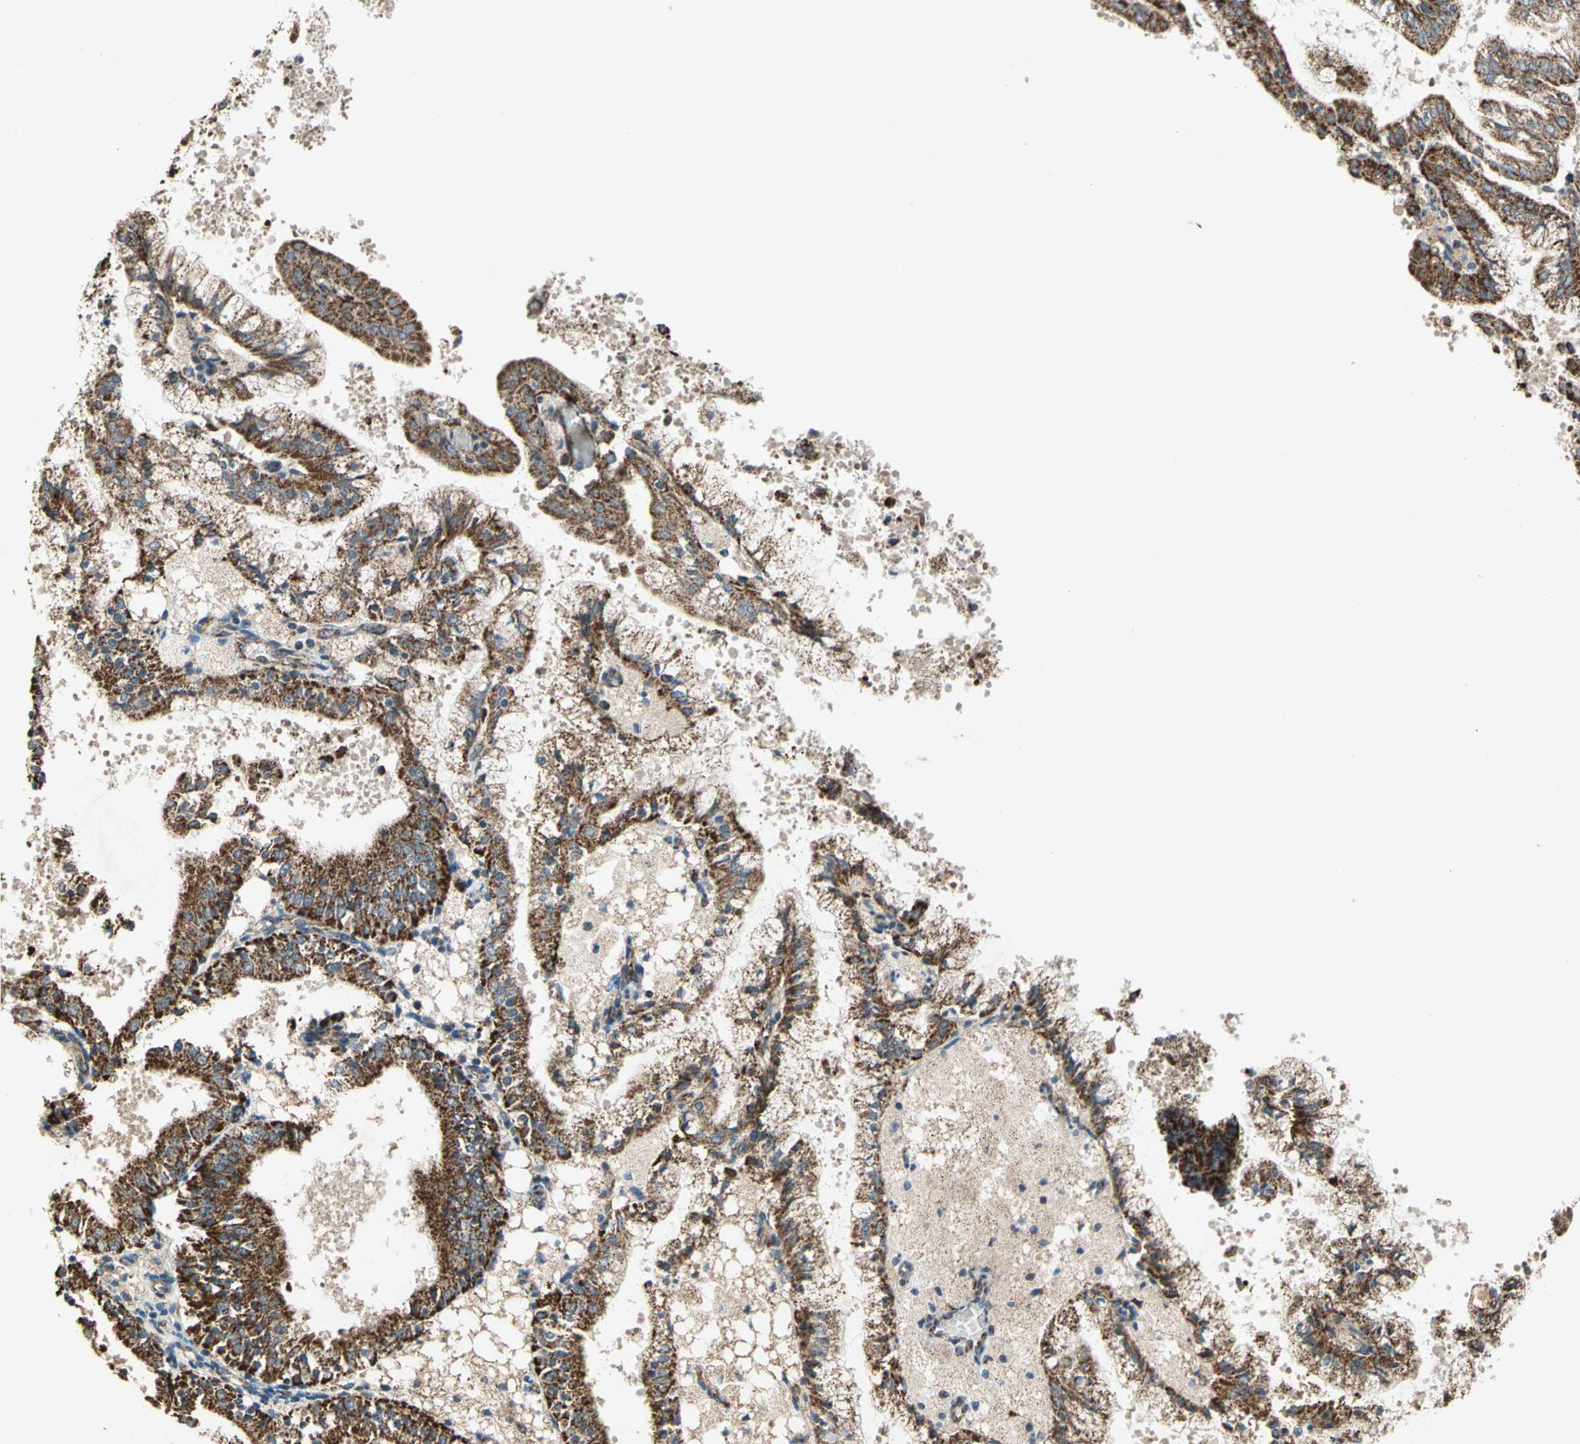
{"staining": {"intensity": "strong", "quantity": ">75%", "location": "cytoplasmic/membranous"}, "tissue": "endometrial cancer", "cell_type": "Tumor cells", "image_type": "cancer", "snomed": [{"axis": "morphology", "description": "Adenocarcinoma, NOS"}, {"axis": "topography", "description": "Endometrium"}], "caption": "An image showing strong cytoplasmic/membranous positivity in about >75% of tumor cells in endometrial cancer (adenocarcinoma), as visualized by brown immunohistochemical staining.", "gene": "MRPS22", "patient": {"sex": "female", "age": 63}}